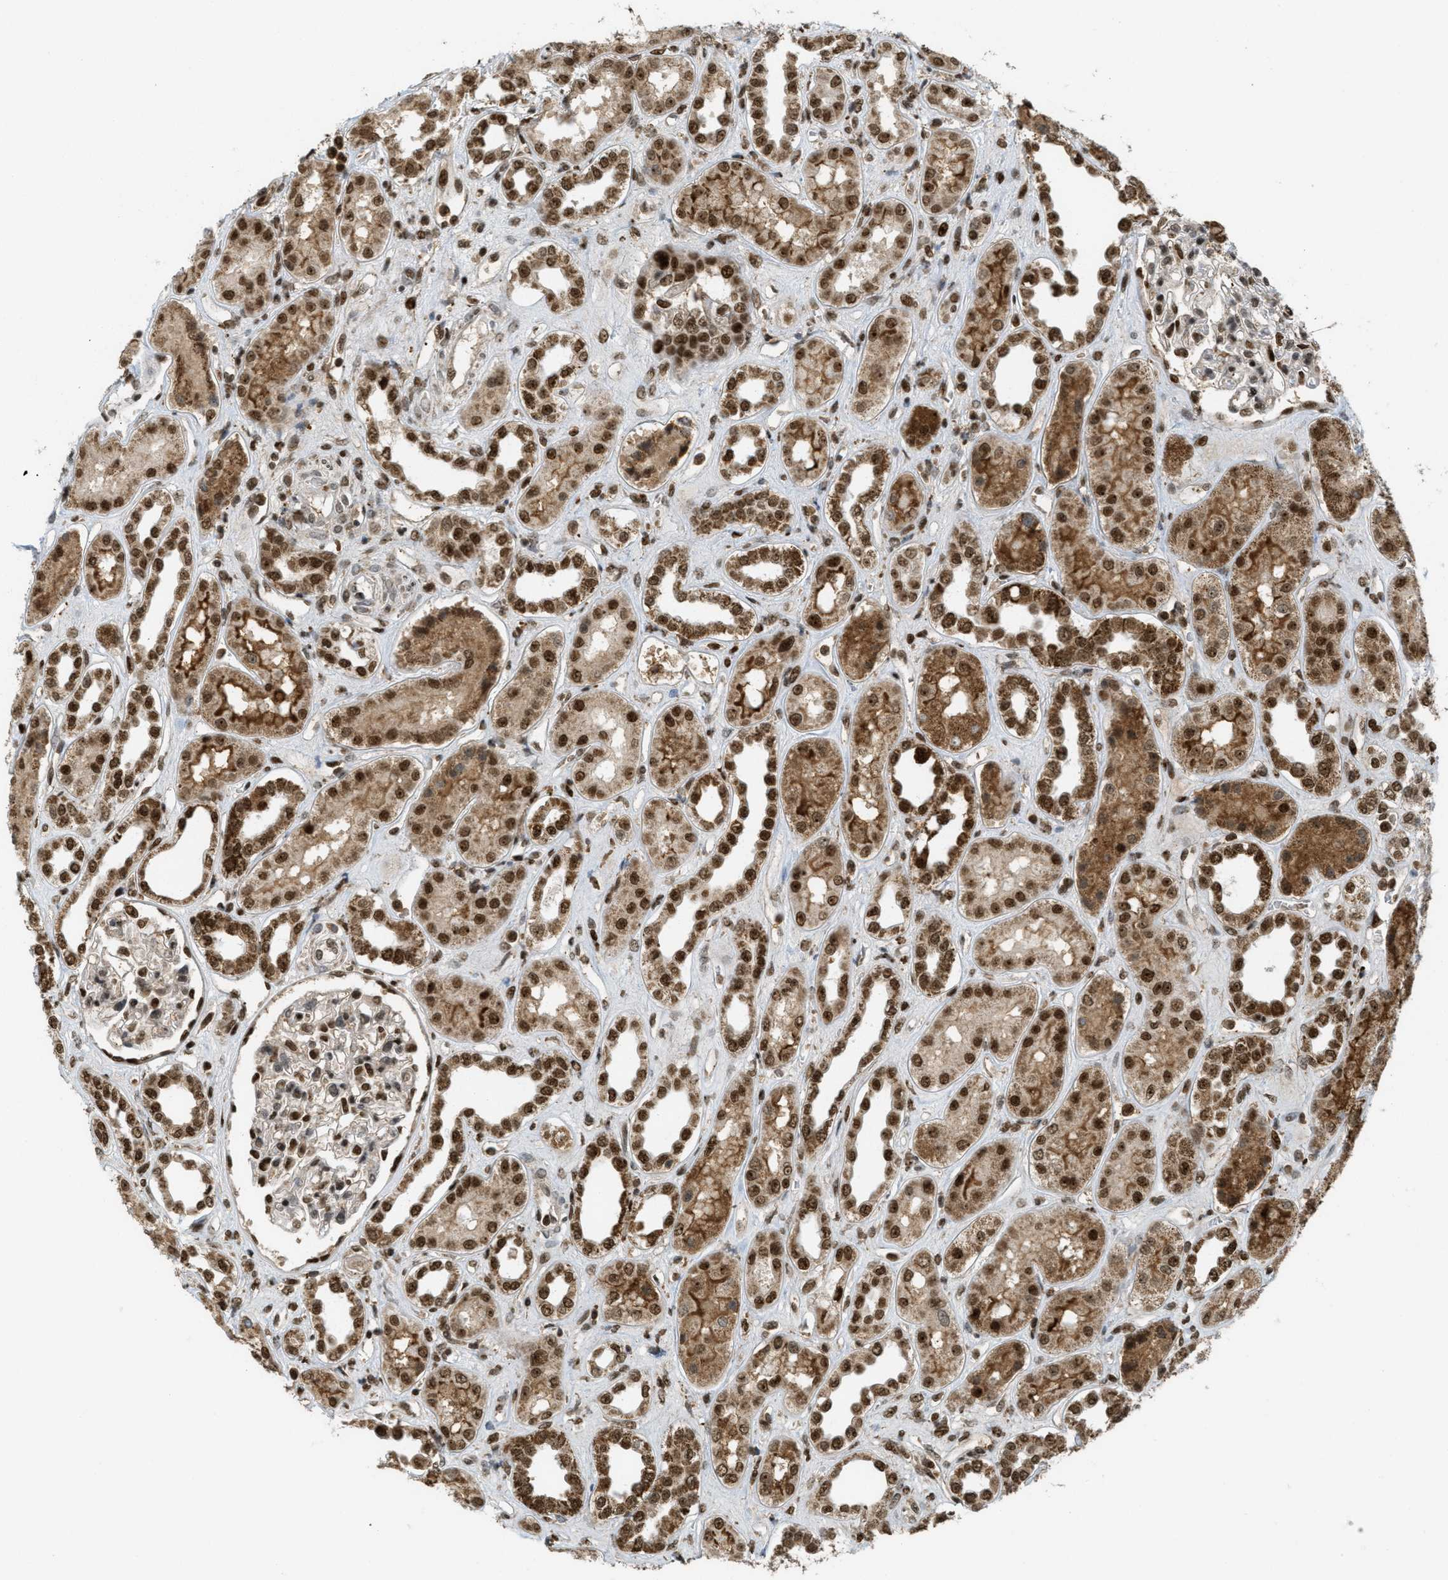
{"staining": {"intensity": "strong", "quantity": "25%-75%", "location": "cytoplasmic/membranous,nuclear"}, "tissue": "kidney", "cell_type": "Cells in glomeruli", "image_type": "normal", "snomed": [{"axis": "morphology", "description": "Normal tissue, NOS"}, {"axis": "topography", "description": "Kidney"}], "caption": "This is a histology image of immunohistochemistry staining of unremarkable kidney, which shows strong staining in the cytoplasmic/membranous,nuclear of cells in glomeruli.", "gene": "TLK1", "patient": {"sex": "male", "age": 59}}